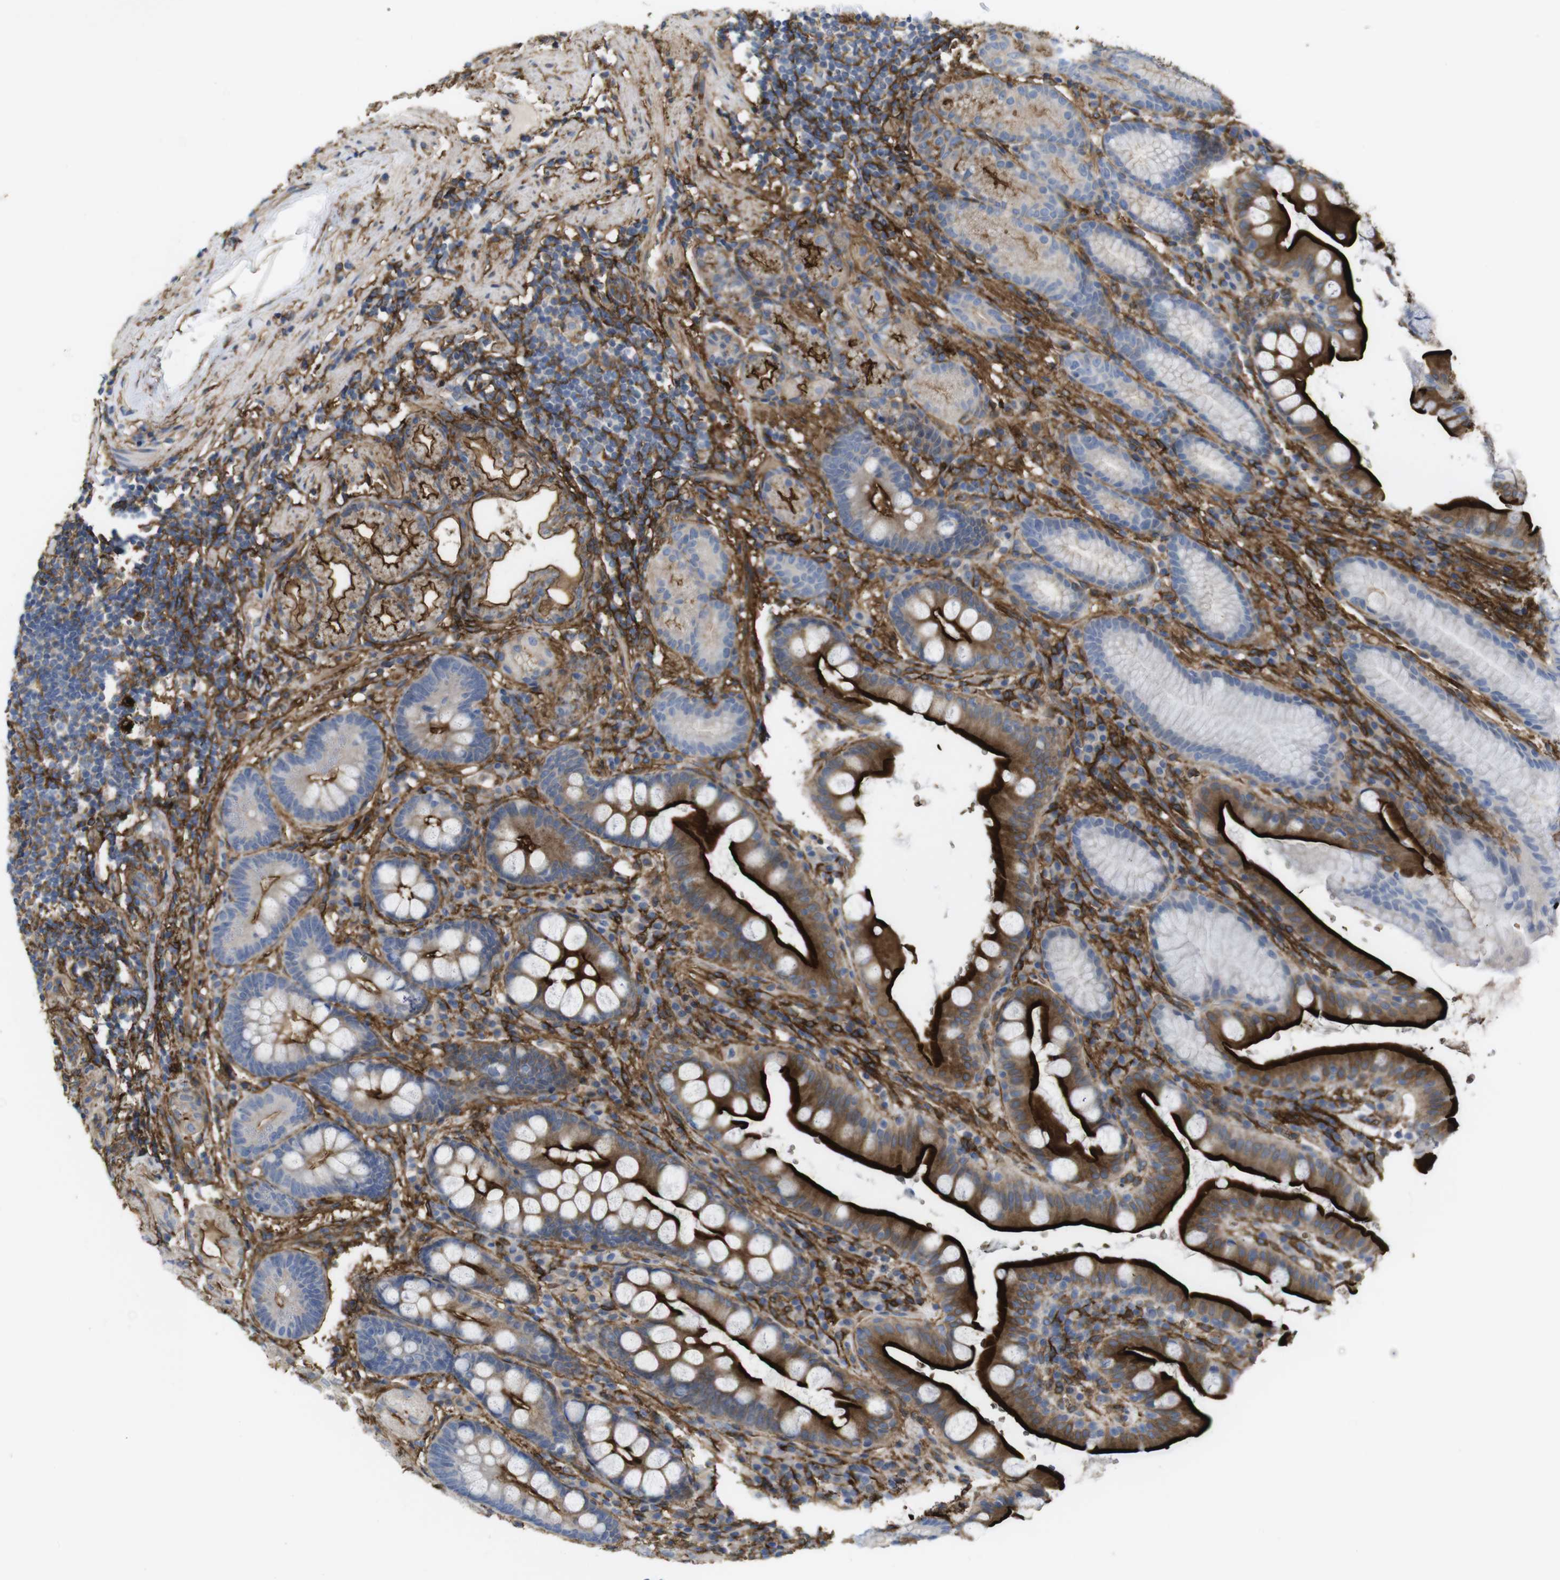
{"staining": {"intensity": "moderate", "quantity": "25%-75%", "location": "cytoplasmic/membranous"}, "tissue": "stomach", "cell_type": "Glandular cells", "image_type": "normal", "snomed": [{"axis": "morphology", "description": "Normal tissue, NOS"}, {"axis": "topography", "description": "Stomach, lower"}], "caption": "Glandular cells reveal medium levels of moderate cytoplasmic/membranous expression in about 25%-75% of cells in unremarkable human stomach.", "gene": "CYBRD1", "patient": {"sex": "male", "age": 52}}